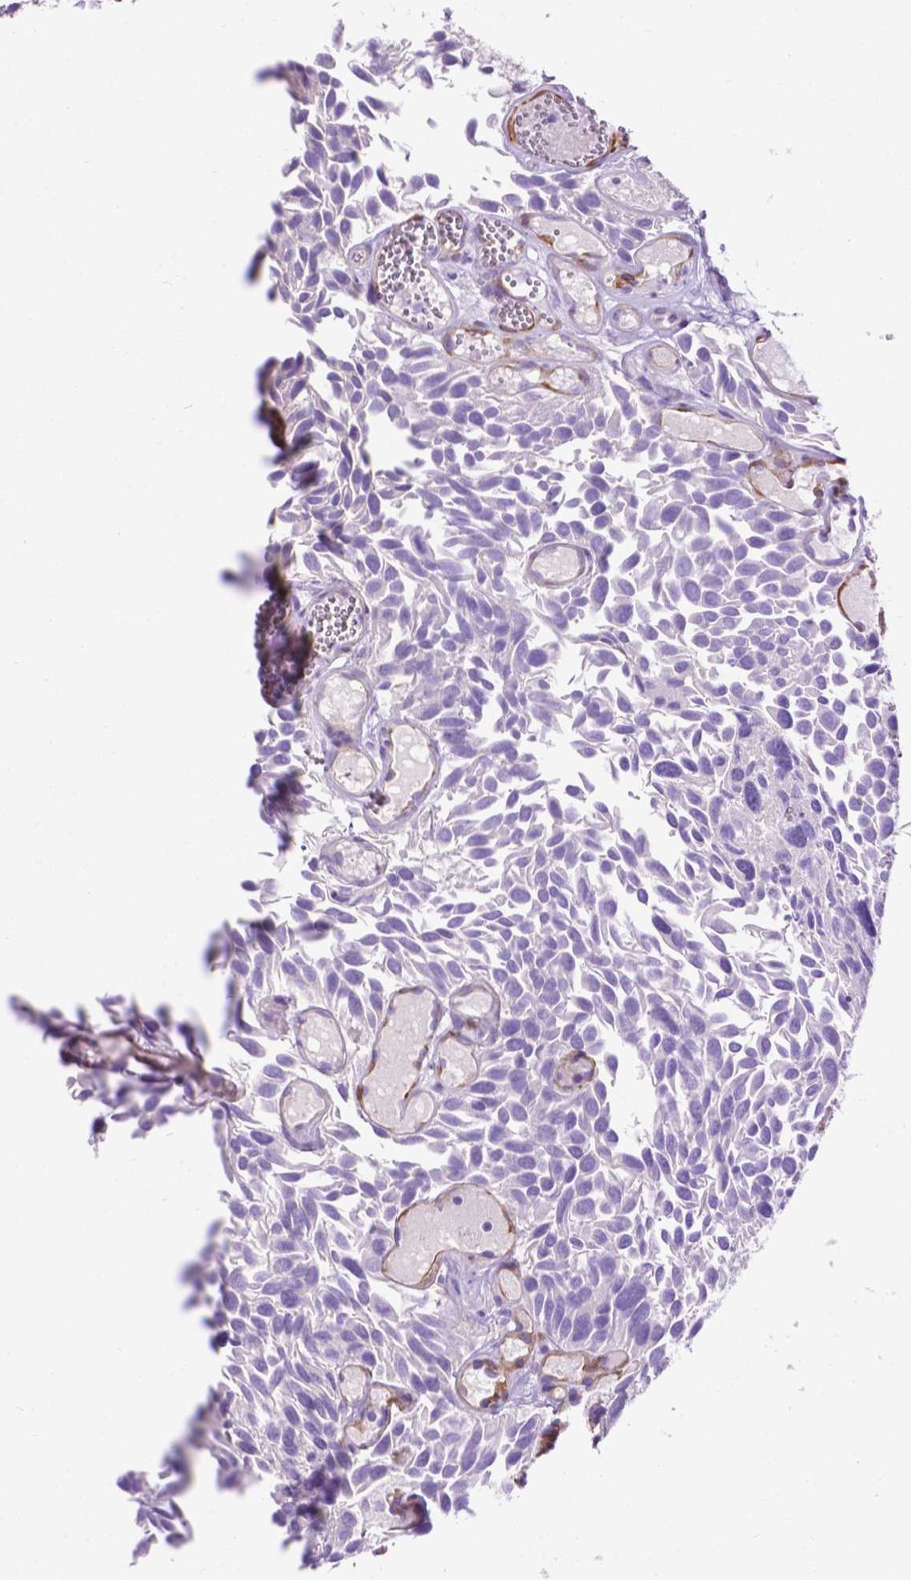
{"staining": {"intensity": "negative", "quantity": "none", "location": "none"}, "tissue": "urothelial cancer", "cell_type": "Tumor cells", "image_type": "cancer", "snomed": [{"axis": "morphology", "description": "Urothelial carcinoma, Low grade"}, {"axis": "topography", "description": "Urinary bladder"}], "caption": "This histopathology image is of low-grade urothelial carcinoma stained with immunohistochemistry to label a protein in brown with the nuclei are counter-stained blue. There is no positivity in tumor cells.", "gene": "PCDHA12", "patient": {"sex": "female", "age": 69}}